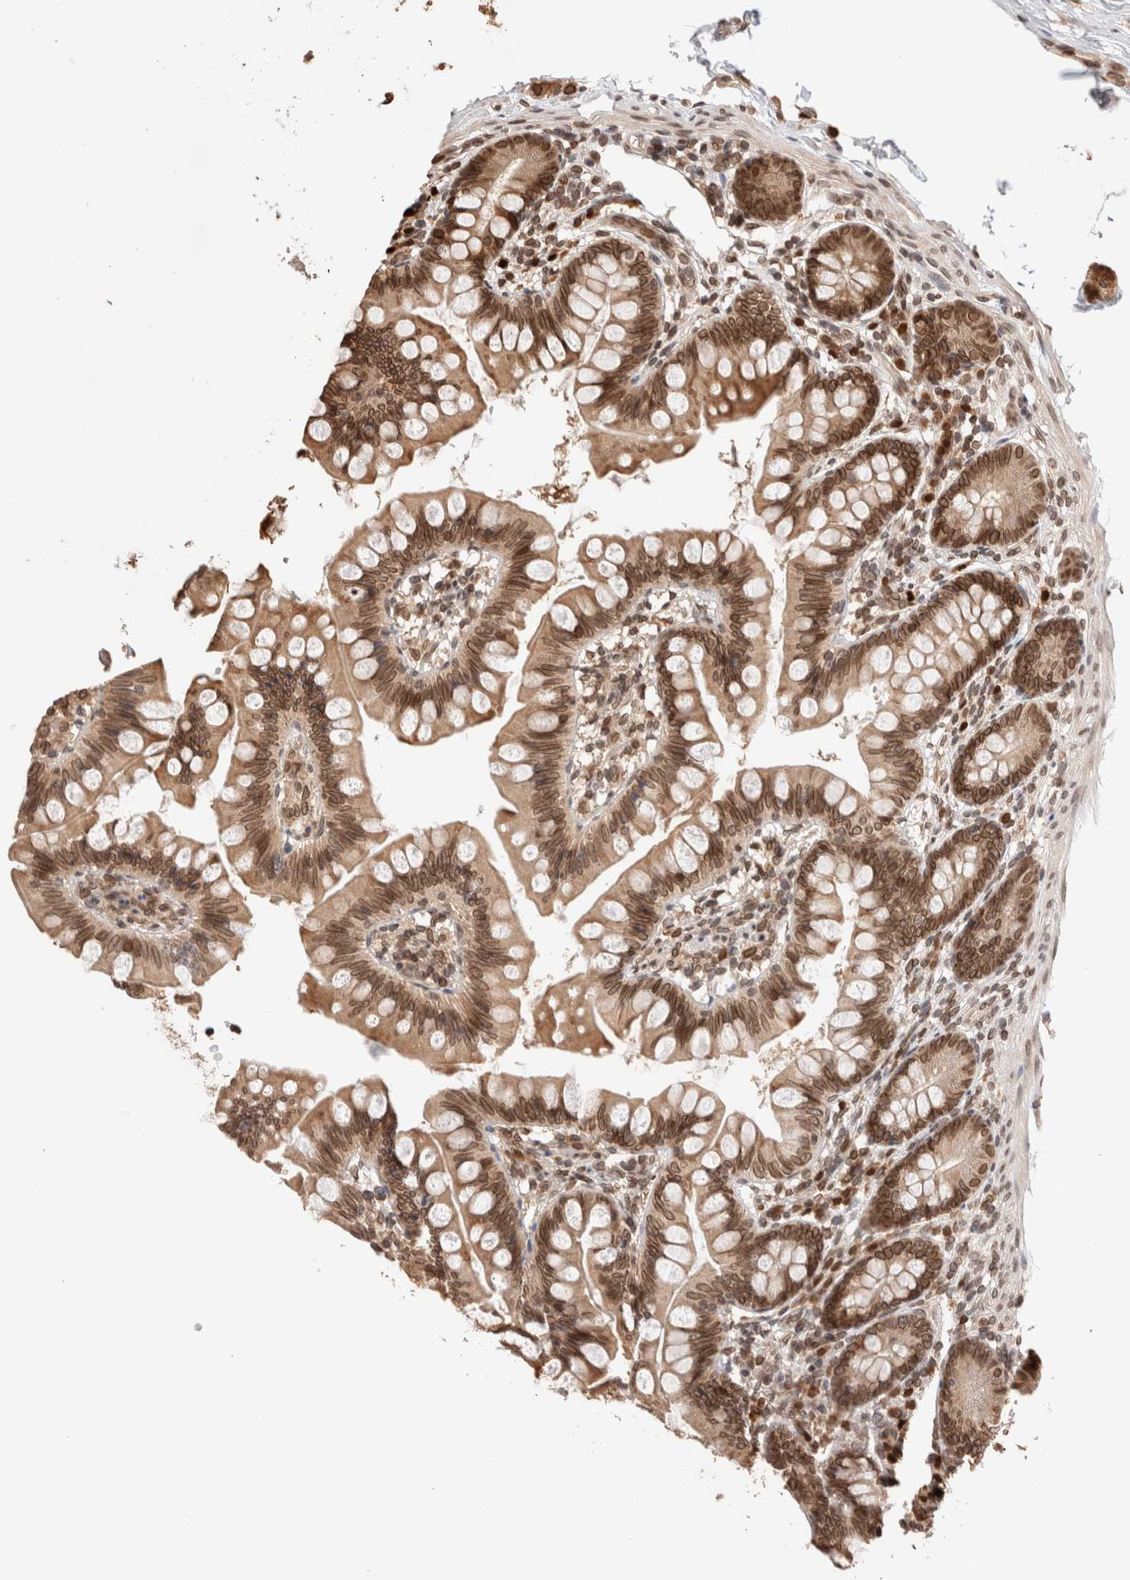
{"staining": {"intensity": "moderate", "quantity": ">75%", "location": "cytoplasmic/membranous,nuclear"}, "tissue": "small intestine", "cell_type": "Glandular cells", "image_type": "normal", "snomed": [{"axis": "morphology", "description": "Normal tissue, NOS"}, {"axis": "topography", "description": "Small intestine"}], "caption": "The micrograph exhibits immunohistochemical staining of normal small intestine. There is moderate cytoplasmic/membranous,nuclear expression is present in about >75% of glandular cells.", "gene": "TPR", "patient": {"sex": "male", "age": 7}}